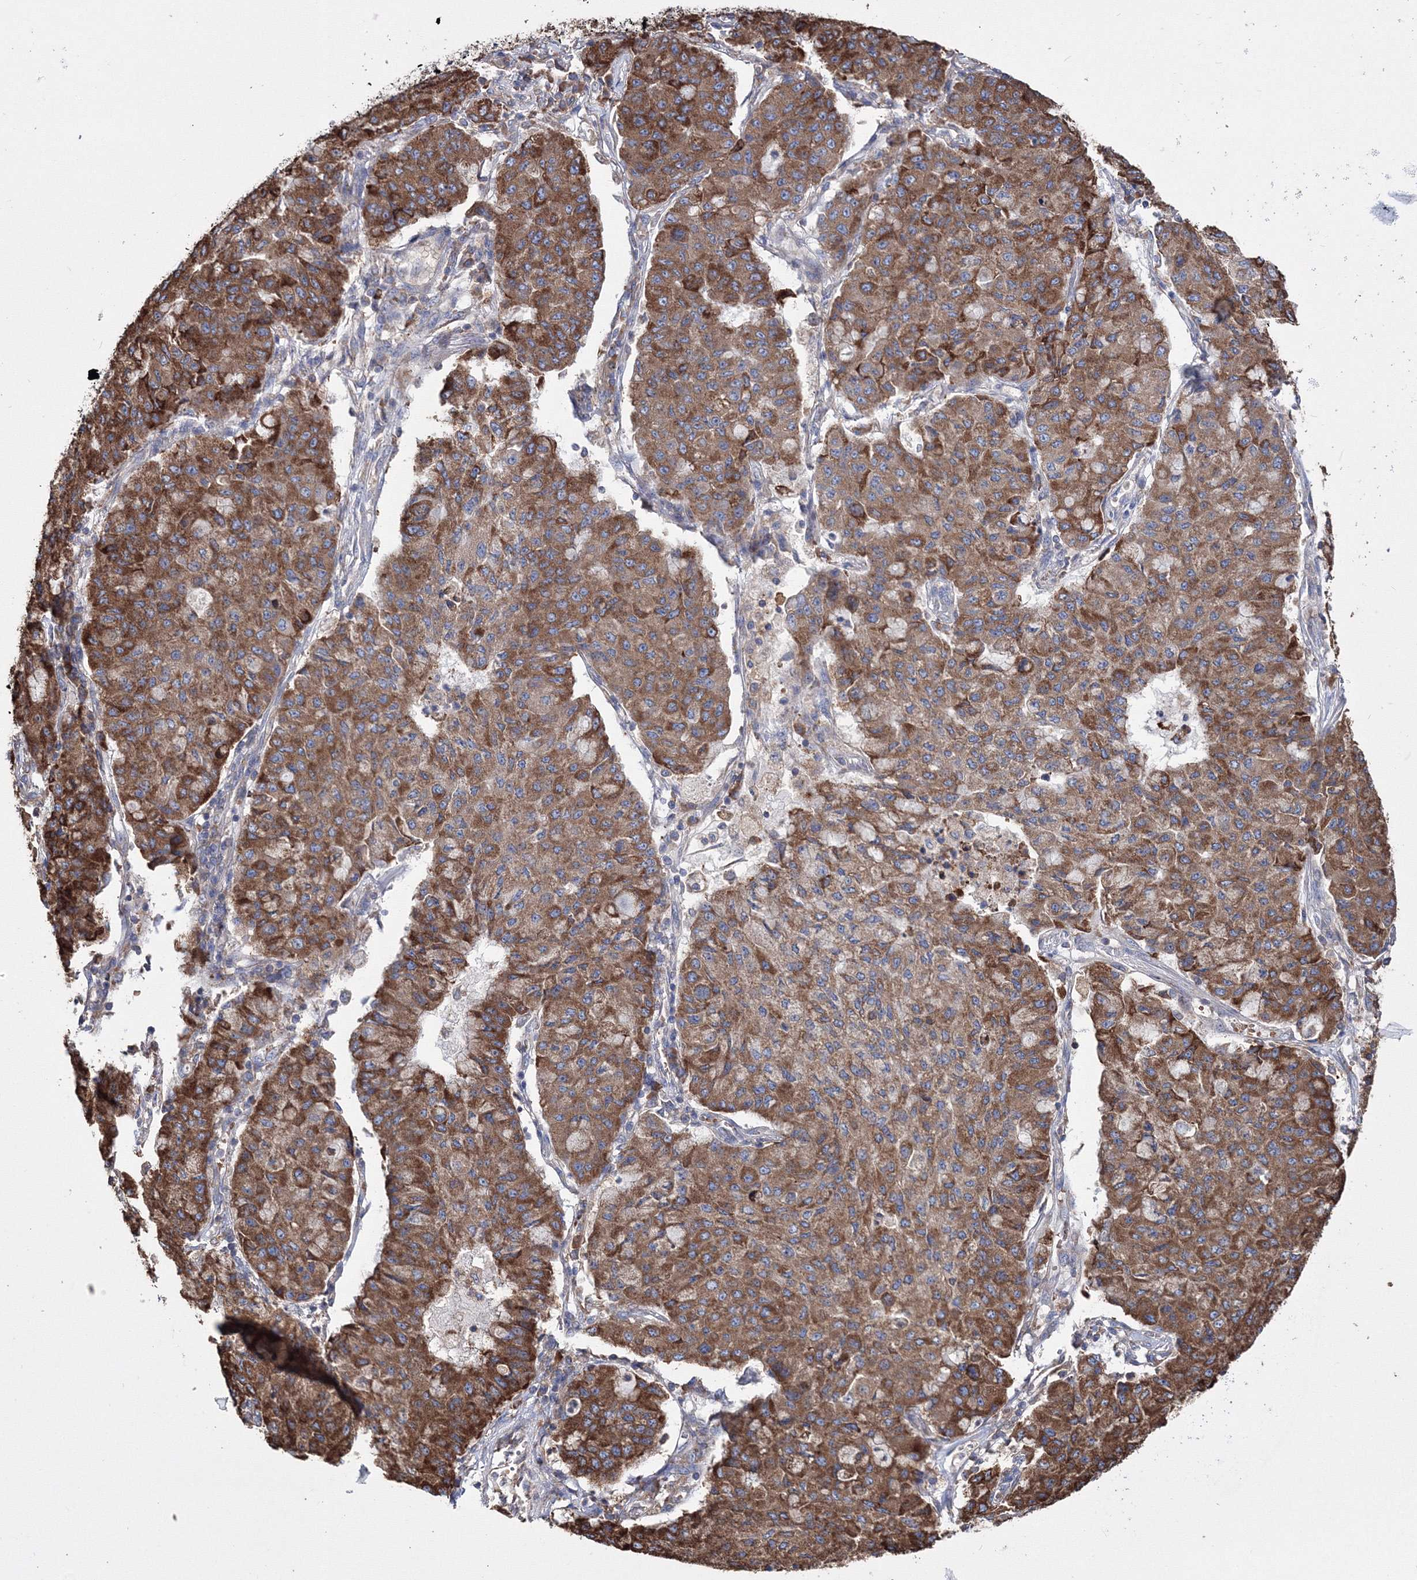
{"staining": {"intensity": "moderate", "quantity": ">75%", "location": "cytoplasmic/membranous"}, "tissue": "lung cancer", "cell_type": "Tumor cells", "image_type": "cancer", "snomed": [{"axis": "morphology", "description": "Squamous cell carcinoma, NOS"}, {"axis": "topography", "description": "Lung"}], "caption": "There is medium levels of moderate cytoplasmic/membranous positivity in tumor cells of lung cancer, as demonstrated by immunohistochemical staining (brown color).", "gene": "VPS8", "patient": {"sex": "male", "age": 74}}